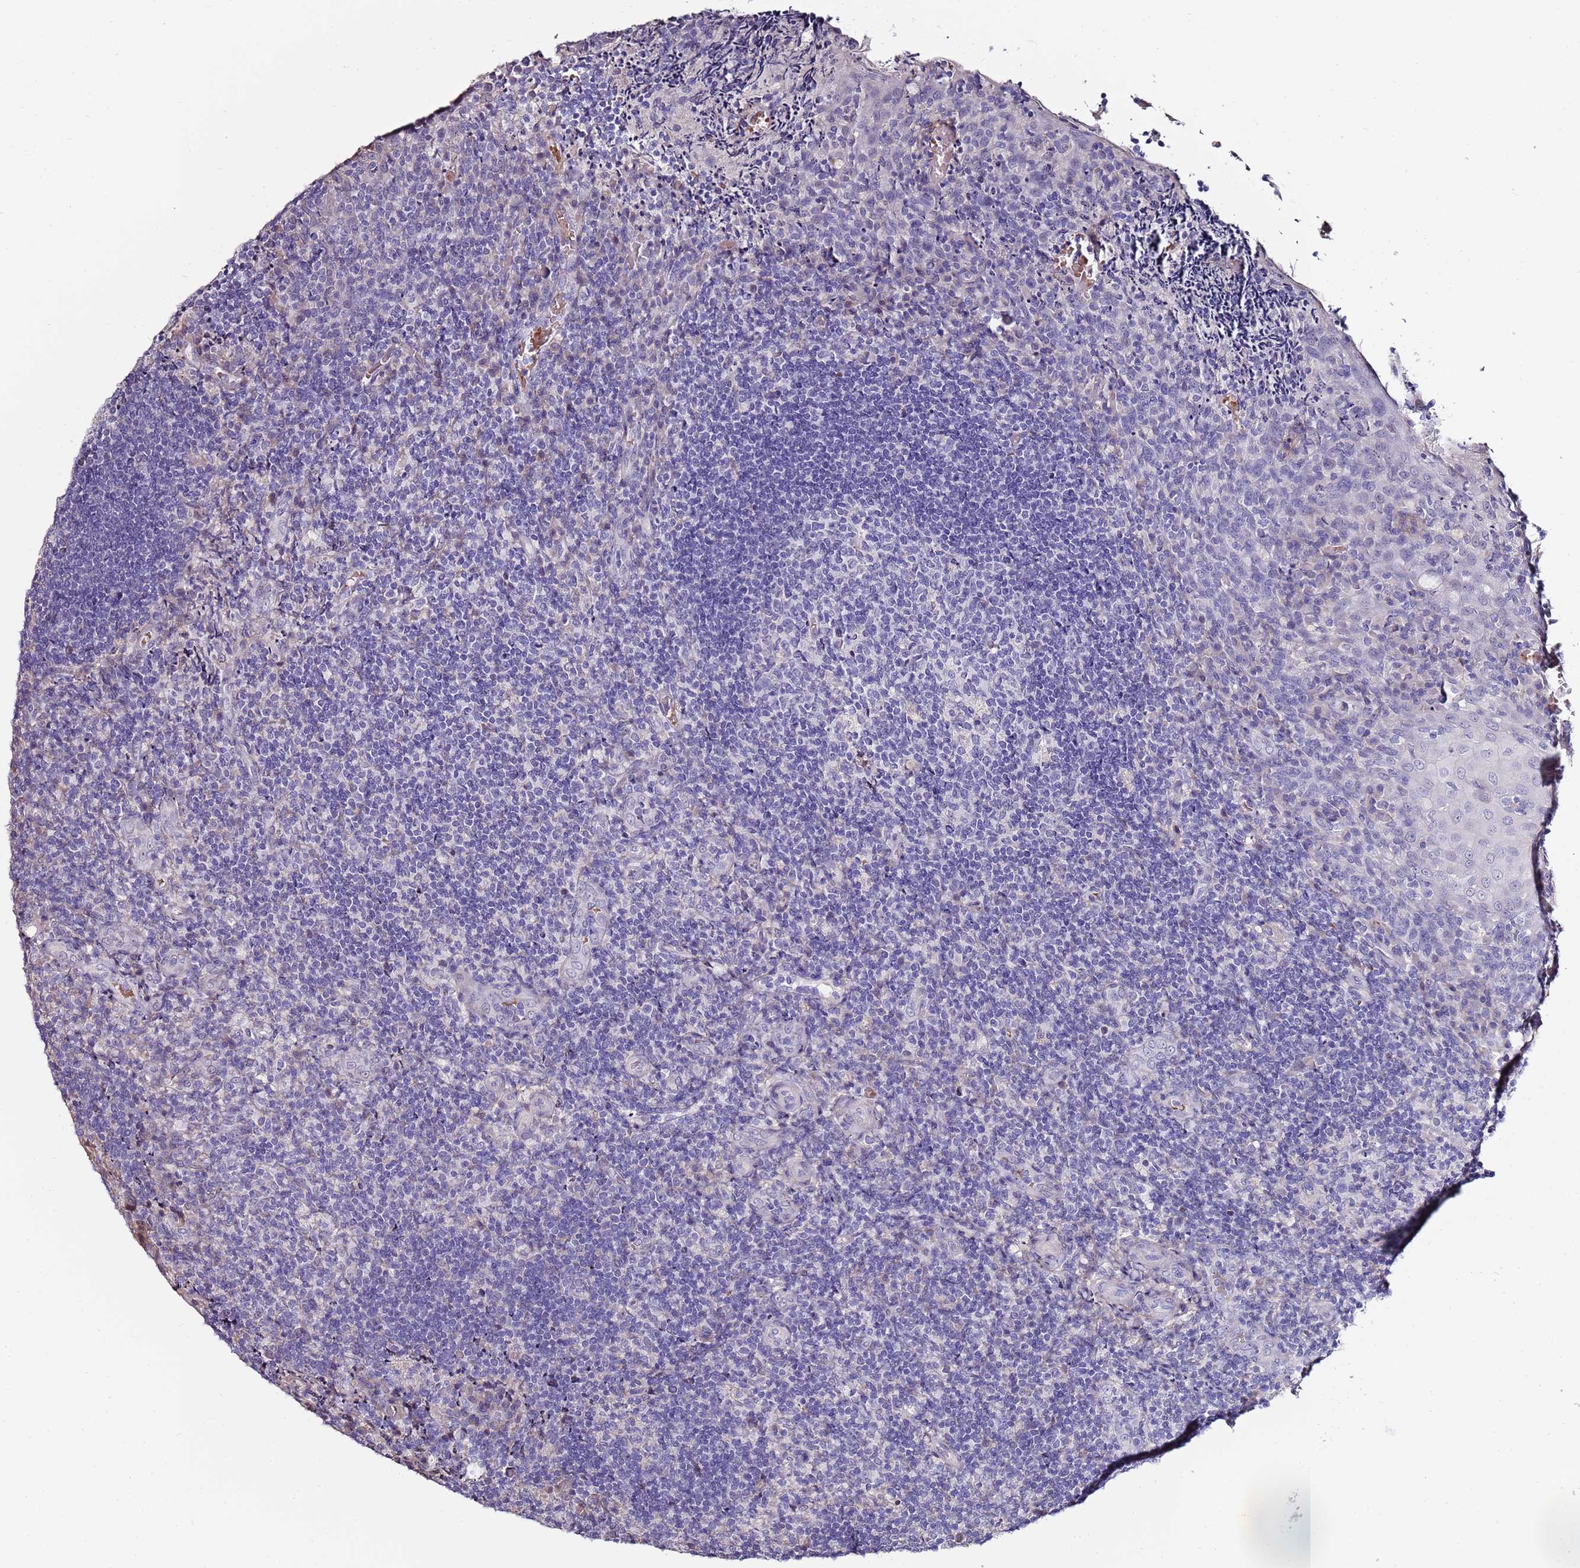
{"staining": {"intensity": "negative", "quantity": "none", "location": "none"}, "tissue": "tonsil", "cell_type": "Germinal center cells", "image_type": "normal", "snomed": [{"axis": "morphology", "description": "Normal tissue, NOS"}, {"axis": "topography", "description": "Tonsil"}], "caption": "This is an immunohistochemistry histopathology image of benign tonsil. There is no positivity in germinal center cells.", "gene": "C3orf80", "patient": {"sex": "male", "age": 17}}